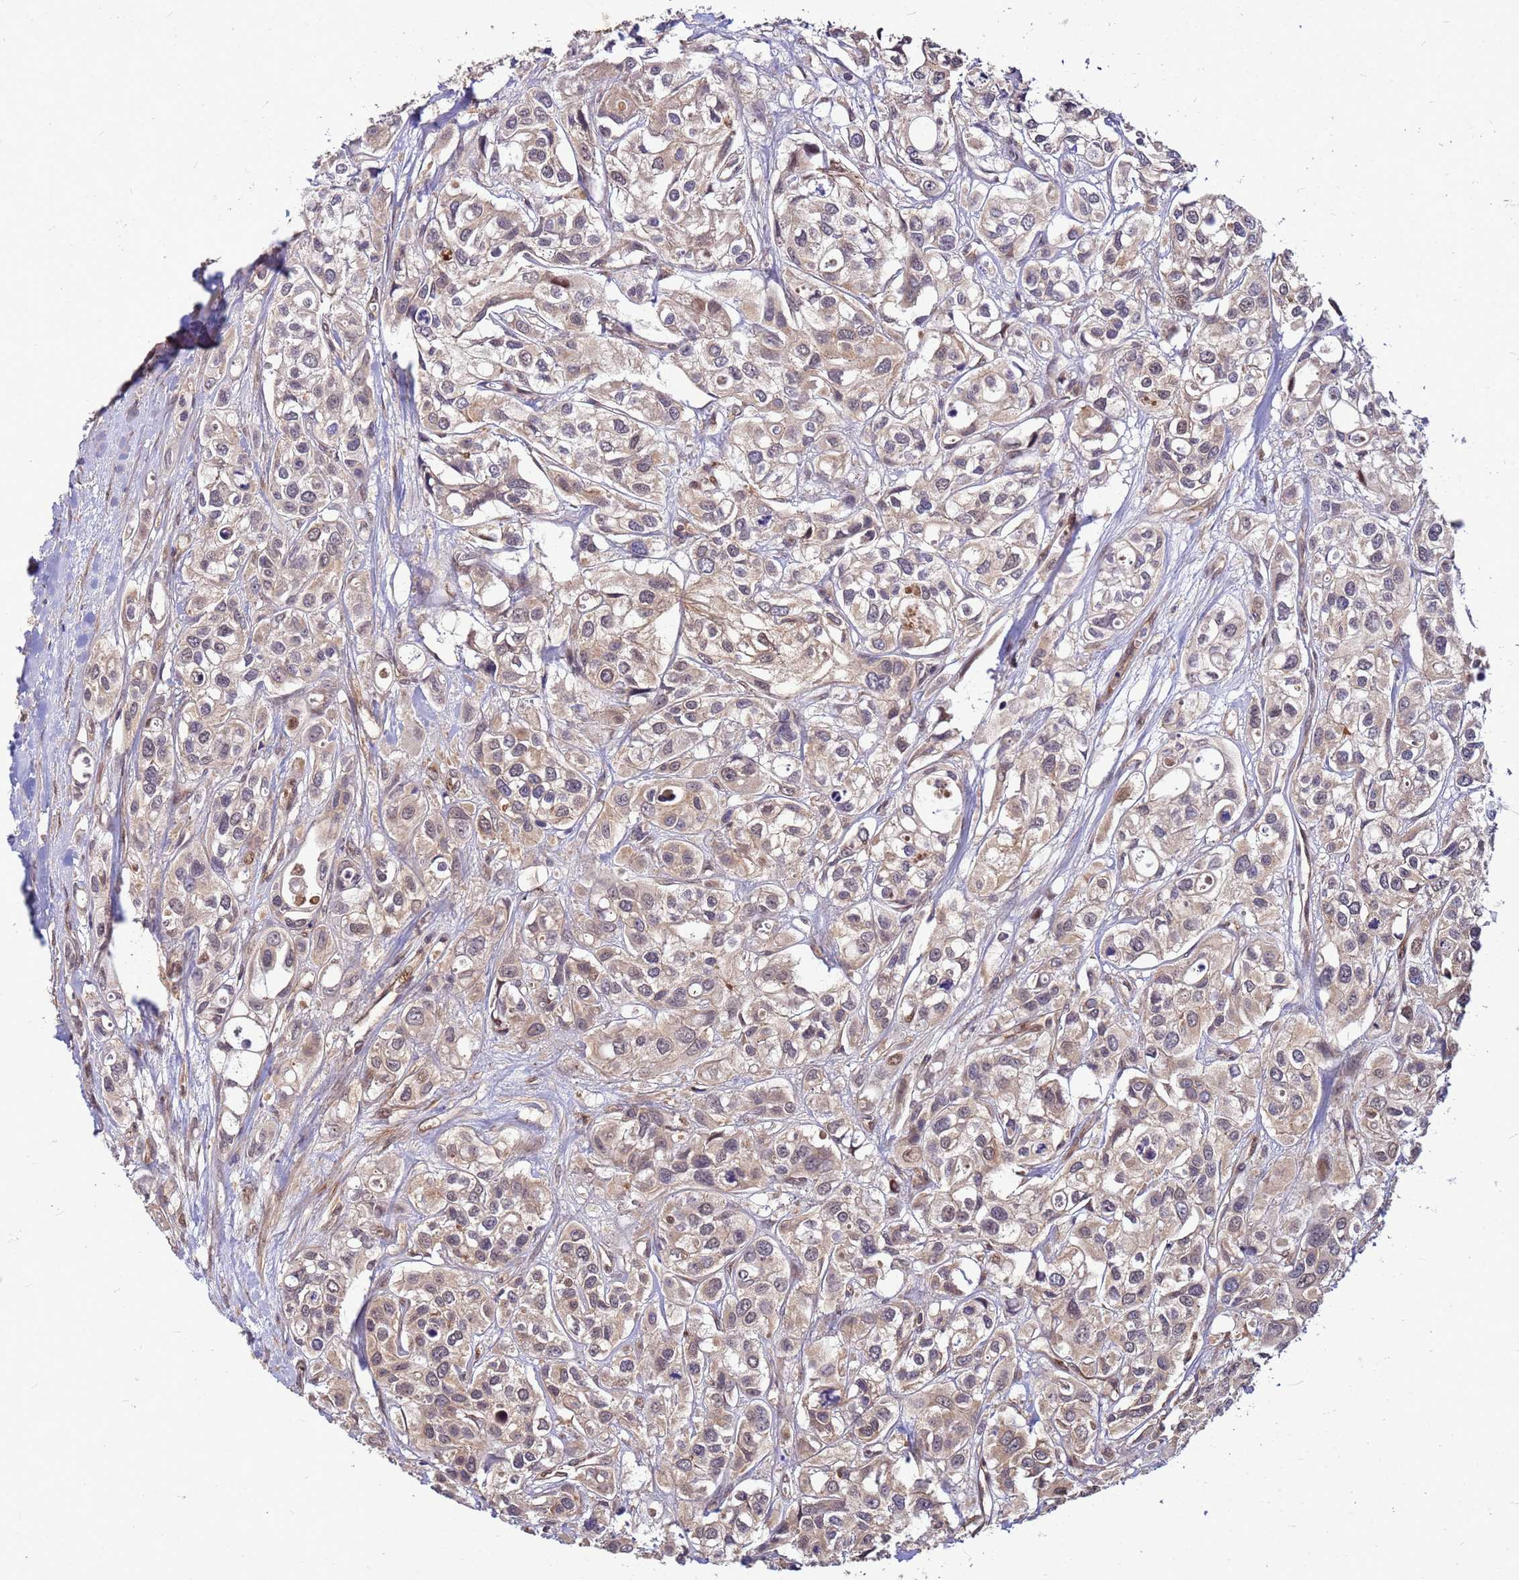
{"staining": {"intensity": "weak", "quantity": "25%-75%", "location": "cytoplasmic/membranous"}, "tissue": "urothelial cancer", "cell_type": "Tumor cells", "image_type": "cancer", "snomed": [{"axis": "morphology", "description": "Urothelial carcinoma, High grade"}, {"axis": "topography", "description": "Urinary bladder"}], "caption": "Urothelial cancer was stained to show a protein in brown. There is low levels of weak cytoplasmic/membranous positivity in about 25%-75% of tumor cells.", "gene": "DUS4L", "patient": {"sex": "male", "age": 67}}